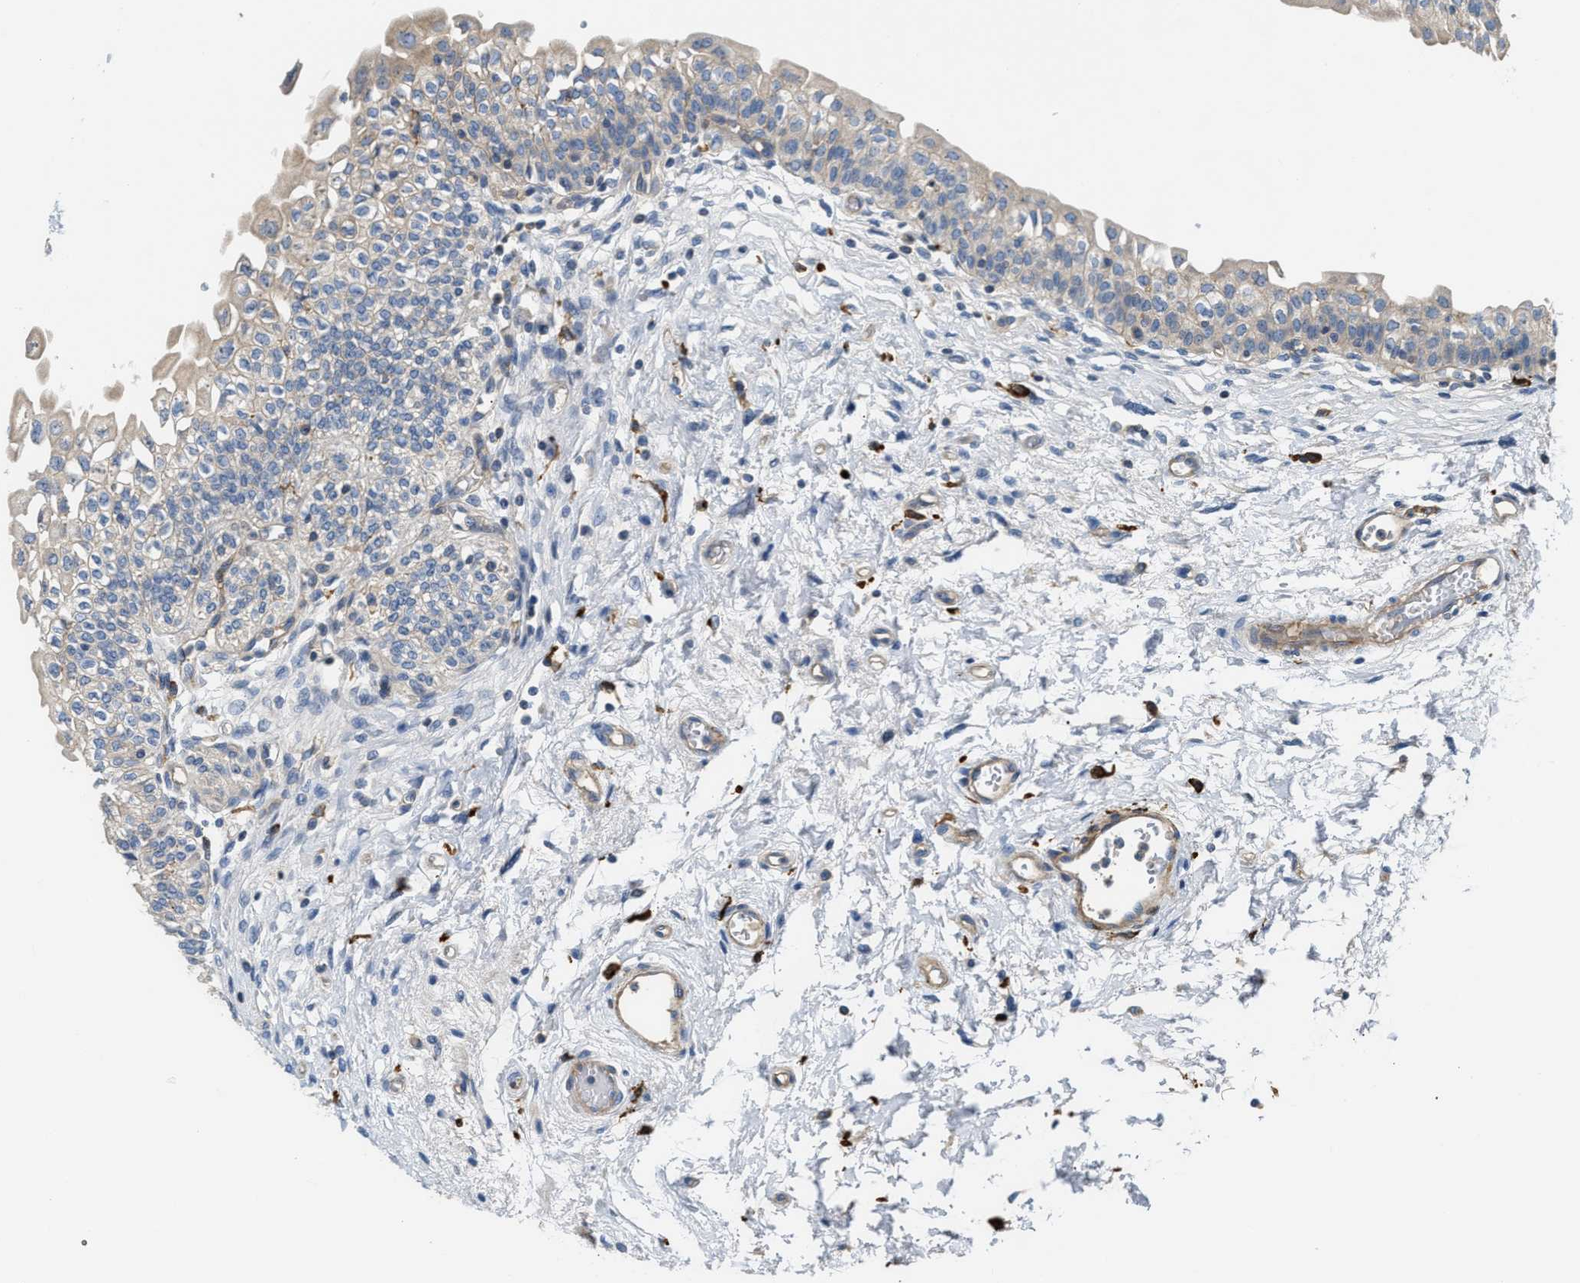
{"staining": {"intensity": "moderate", "quantity": "25%-75%", "location": "cytoplasmic/membranous"}, "tissue": "urinary bladder", "cell_type": "Urothelial cells", "image_type": "normal", "snomed": [{"axis": "morphology", "description": "Normal tissue, NOS"}, {"axis": "topography", "description": "Urinary bladder"}], "caption": "About 25%-75% of urothelial cells in benign human urinary bladder show moderate cytoplasmic/membranous protein positivity as visualized by brown immunohistochemical staining.", "gene": "NSUN7", "patient": {"sex": "male", "age": 55}}